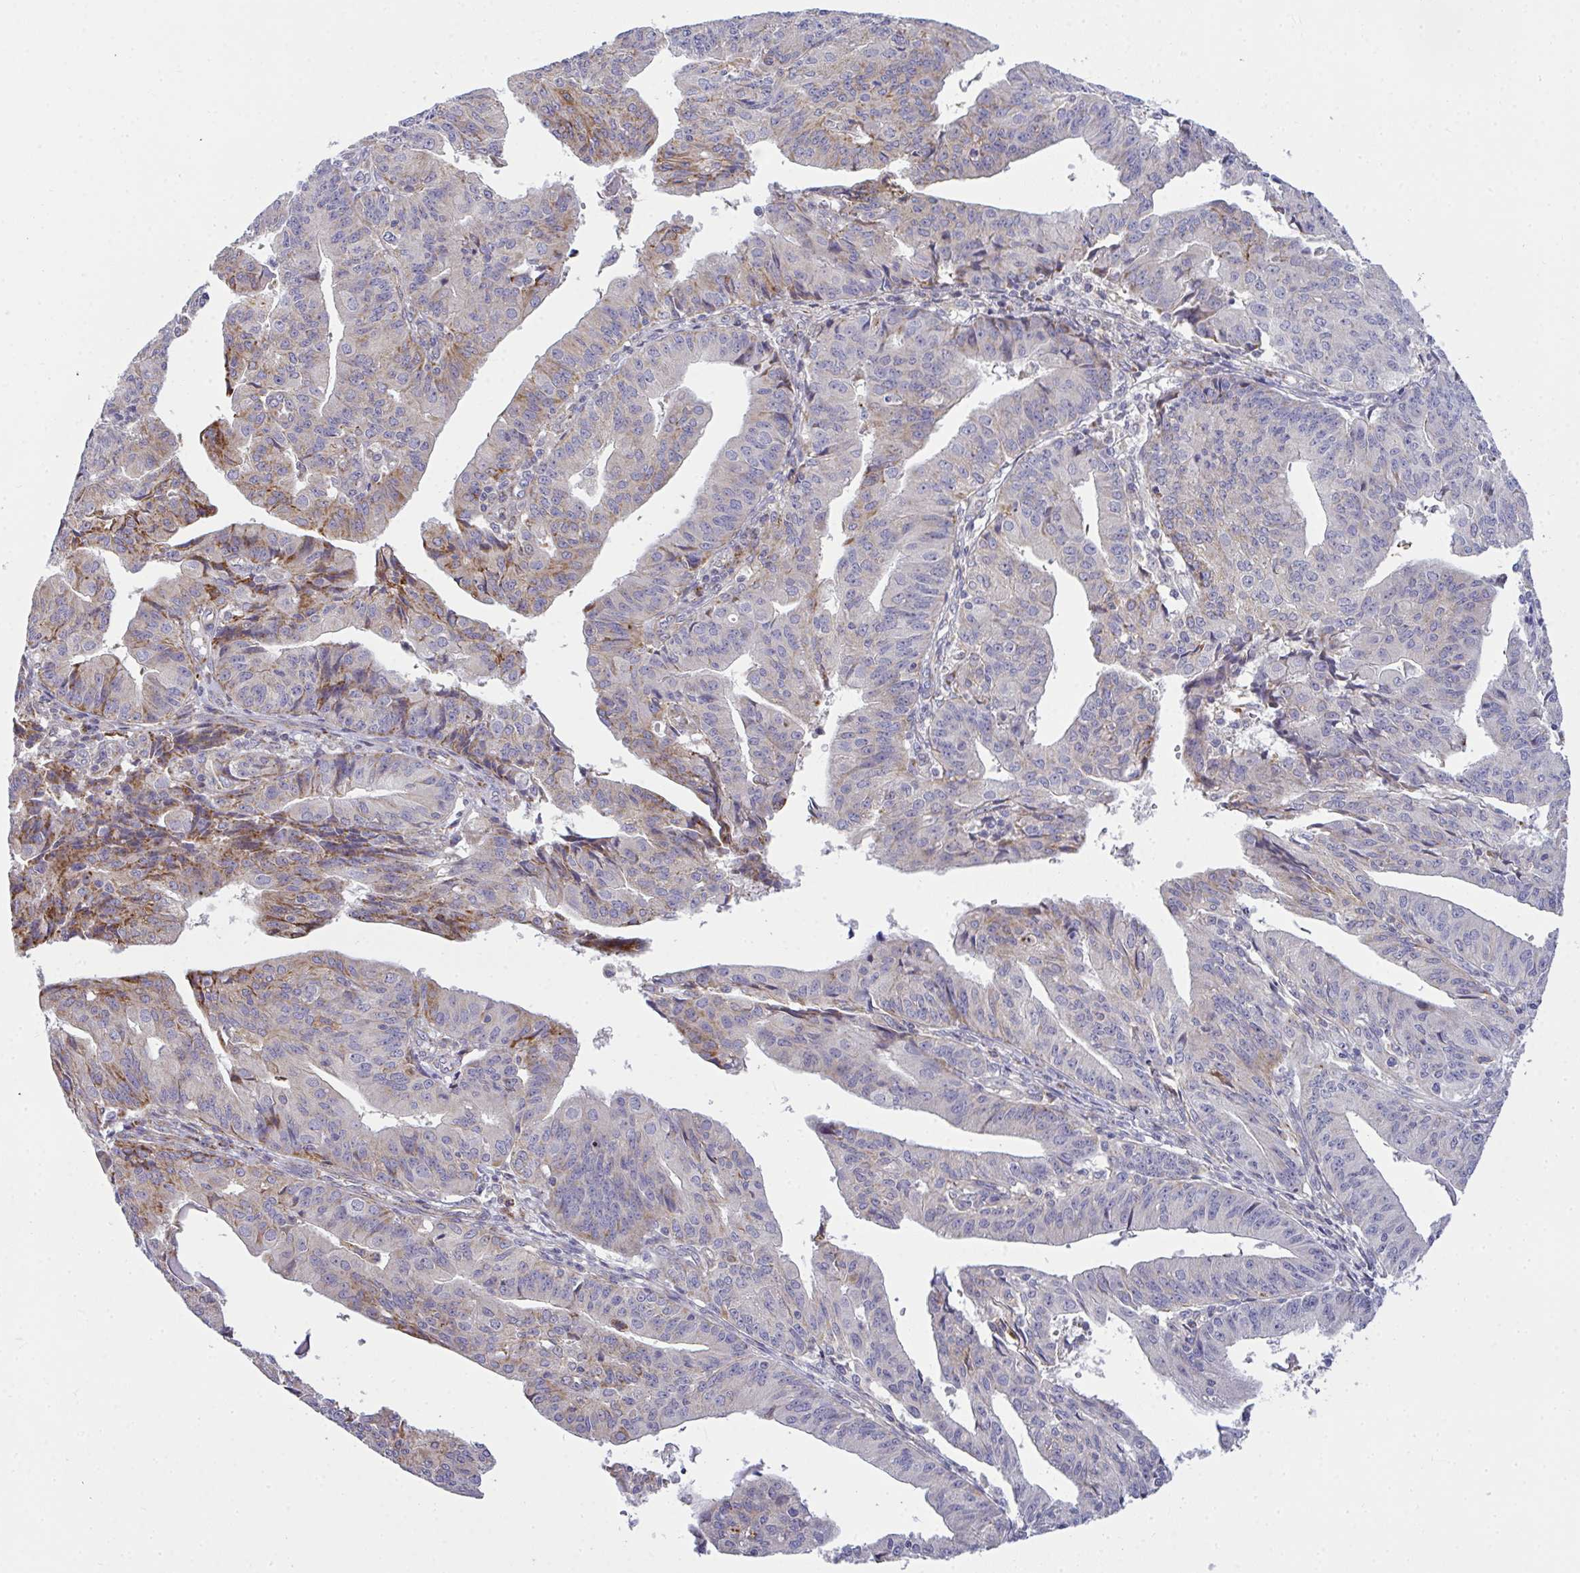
{"staining": {"intensity": "moderate", "quantity": "<25%", "location": "cytoplasmic/membranous"}, "tissue": "endometrial cancer", "cell_type": "Tumor cells", "image_type": "cancer", "snomed": [{"axis": "morphology", "description": "Adenocarcinoma, NOS"}, {"axis": "topography", "description": "Endometrium"}], "caption": "Protein staining reveals moderate cytoplasmic/membranous staining in approximately <25% of tumor cells in endometrial cancer (adenocarcinoma). (DAB (3,3'-diaminobenzidine) IHC with brightfield microscopy, high magnification).", "gene": "SRRM4", "patient": {"sex": "female", "age": 56}}